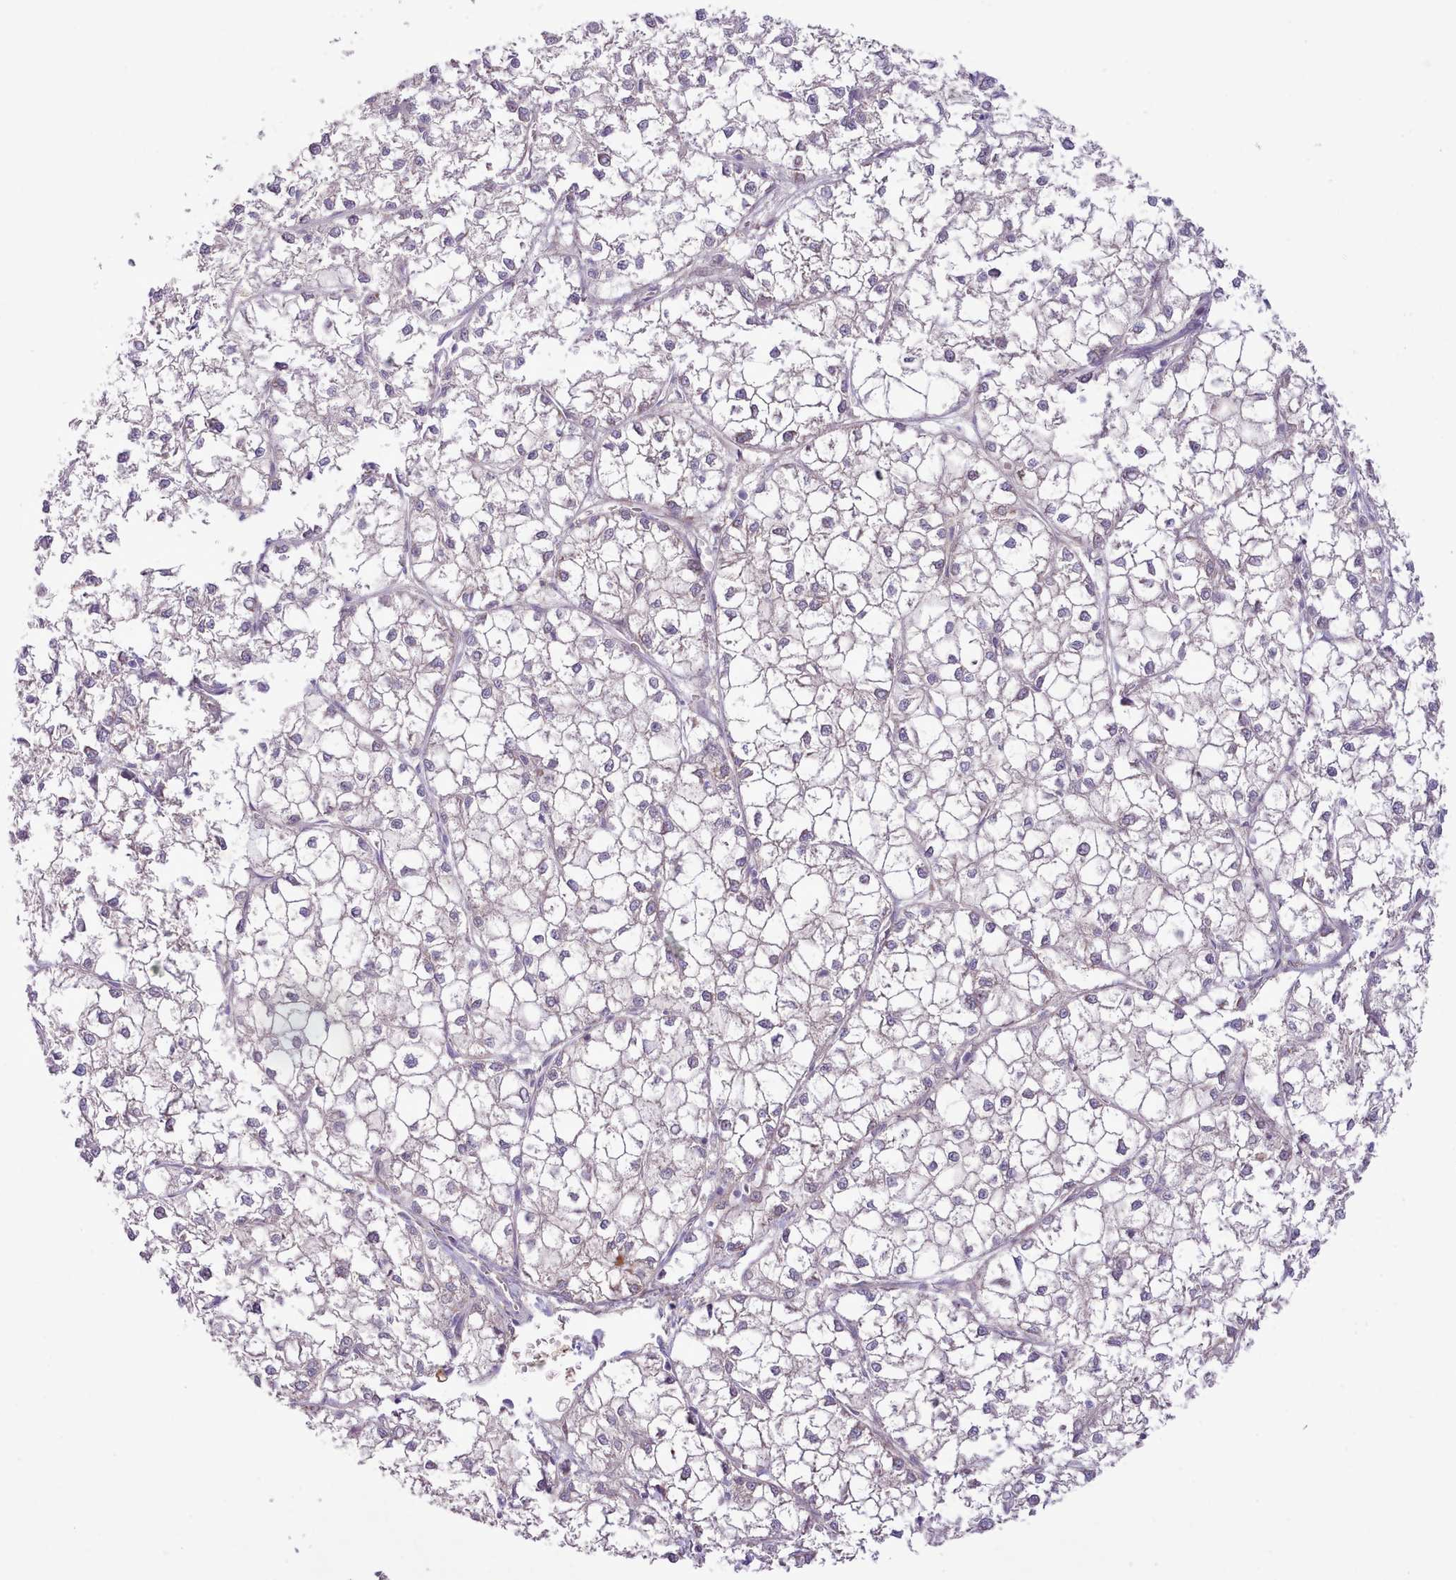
{"staining": {"intensity": "negative", "quantity": "none", "location": "none"}, "tissue": "liver cancer", "cell_type": "Tumor cells", "image_type": "cancer", "snomed": [{"axis": "morphology", "description": "Carcinoma, Hepatocellular, NOS"}, {"axis": "topography", "description": "Liver"}], "caption": "This is a photomicrograph of immunohistochemistry (IHC) staining of liver cancer, which shows no positivity in tumor cells.", "gene": "CCL1", "patient": {"sex": "female", "age": 43}}